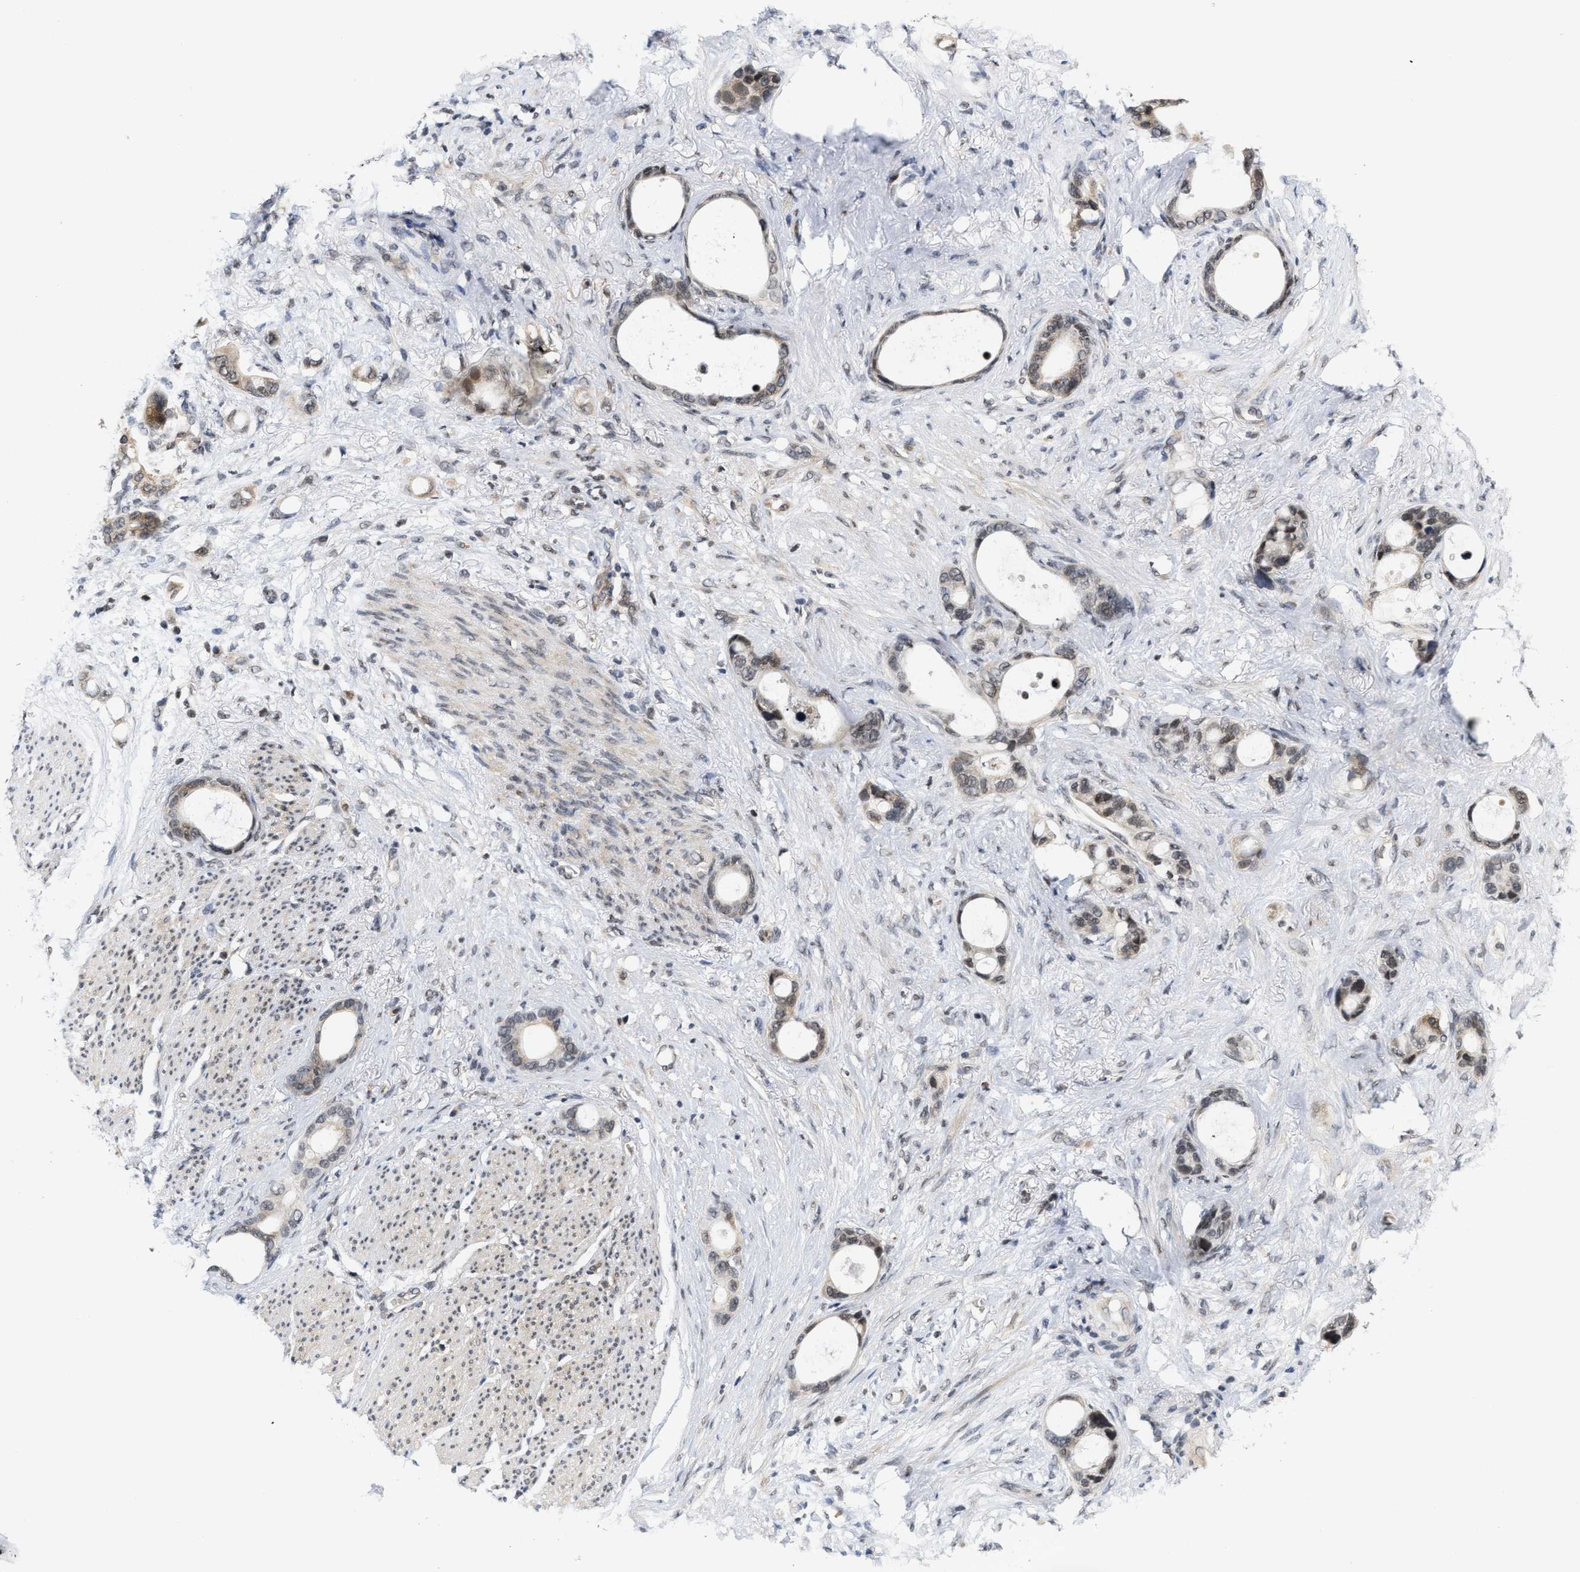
{"staining": {"intensity": "weak", "quantity": ">75%", "location": "nuclear"}, "tissue": "stomach cancer", "cell_type": "Tumor cells", "image_type": "cancer", "snomed": [{"axis": "morphology", "description": "Adenocarcinoma, NOS"}, {"axis": "topography", "description": "Stomach"}], "caption": "This is a photomicrograph of IHC staining of stomach adenocarcinoma, which shows weak positivity in the nuclear of tumor cells.", "gene": "ANKRD6", "patient": {"sex": "female", "age": 75}}